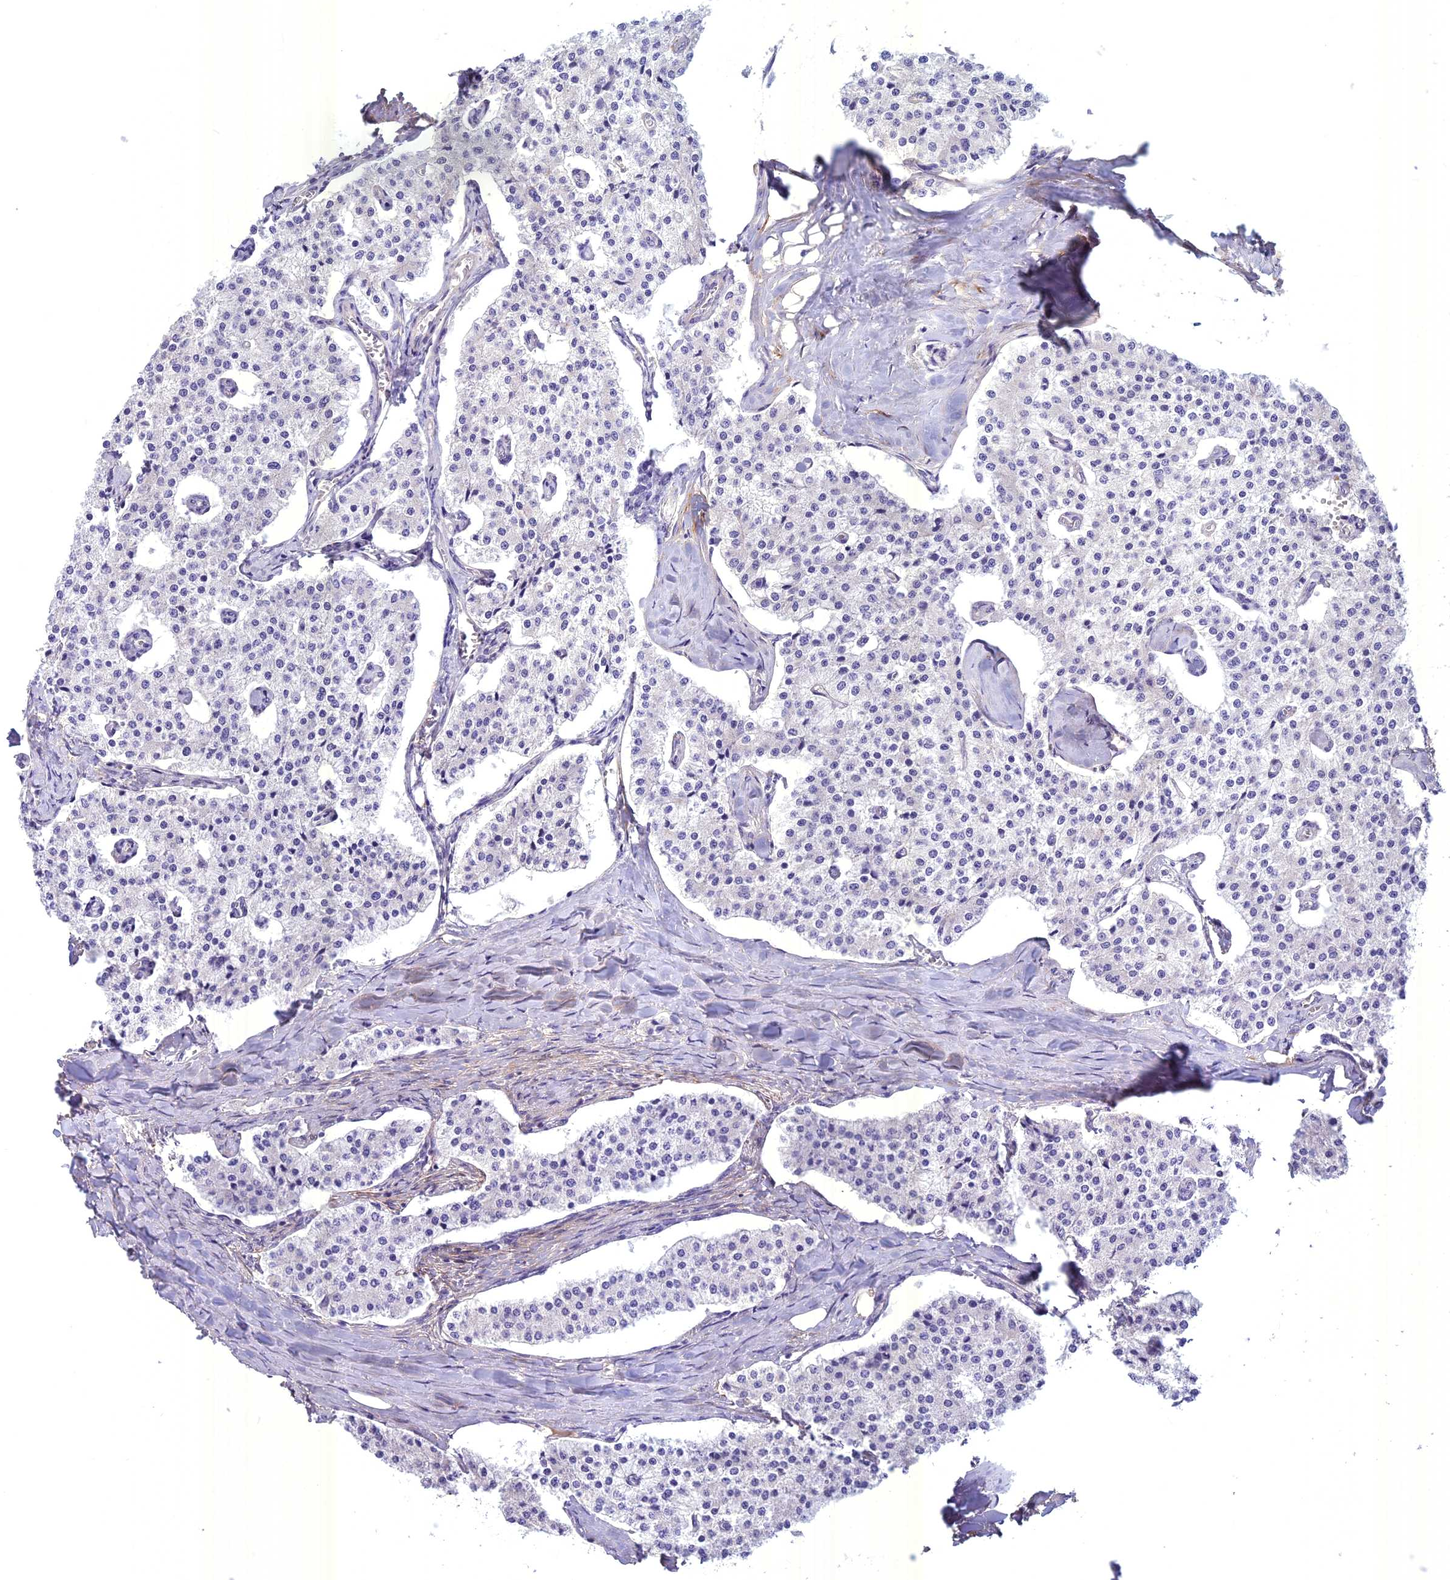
{"staining": {"intensity": "negative", "quantity": "none", "location": "none"}, "tissue": "carcinoid", "cell_type": "Tumor cells", "image_type": "cancer", "snomed": [{"axis": "morphology", "description": "Carcinoid, malignant, NOS"}, {"axis": "topography", "description": "Colon"}], "caption": "This image is of malignant carcinoid stained with immunohistochemistry to label a protein in brown with the nuclei are counter-stained blue. There is no expression in tumor cells.", "gene": "SPHKAP", "patient": {"sex": "female", "age": 52}}